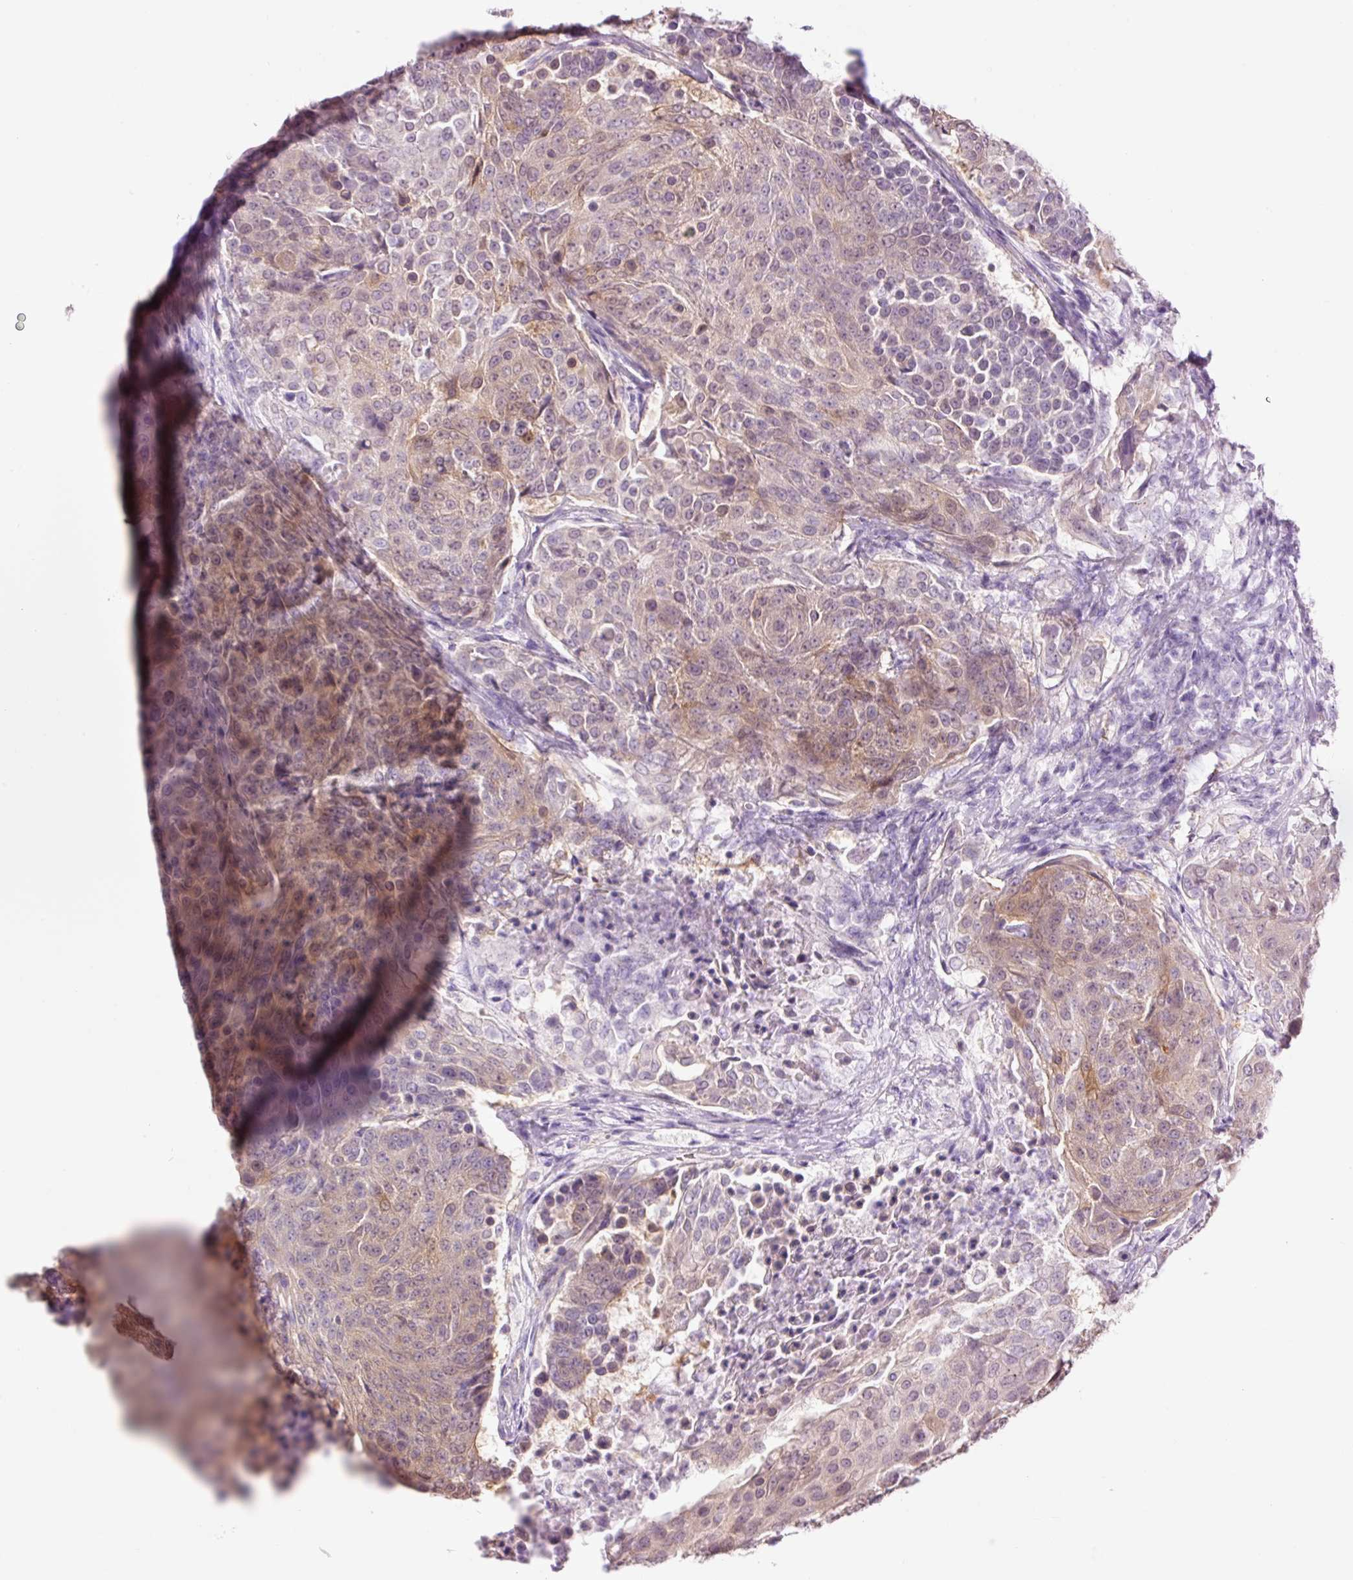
{"staining": {"intensity": "moderate", "quantity": "25%-75%", "location": "cytoplasmic/membranous"}, "tissue": "urothelial cancer", "cell_type": "Tumor cells", "image_type": "cancer", "snomed": [{"axis": "morphology", "description": "Urothelial carcinoma, High grade"}, {"axis": "topography", "description": "Urinary bladder"}], "caption": "Urothelial cancer stained for a protein shows moderate cytoplasmic/membranous positivity in tumor cells.", "gene": "HSPA4L", "patient": {"sex": "female", "age": 63}}